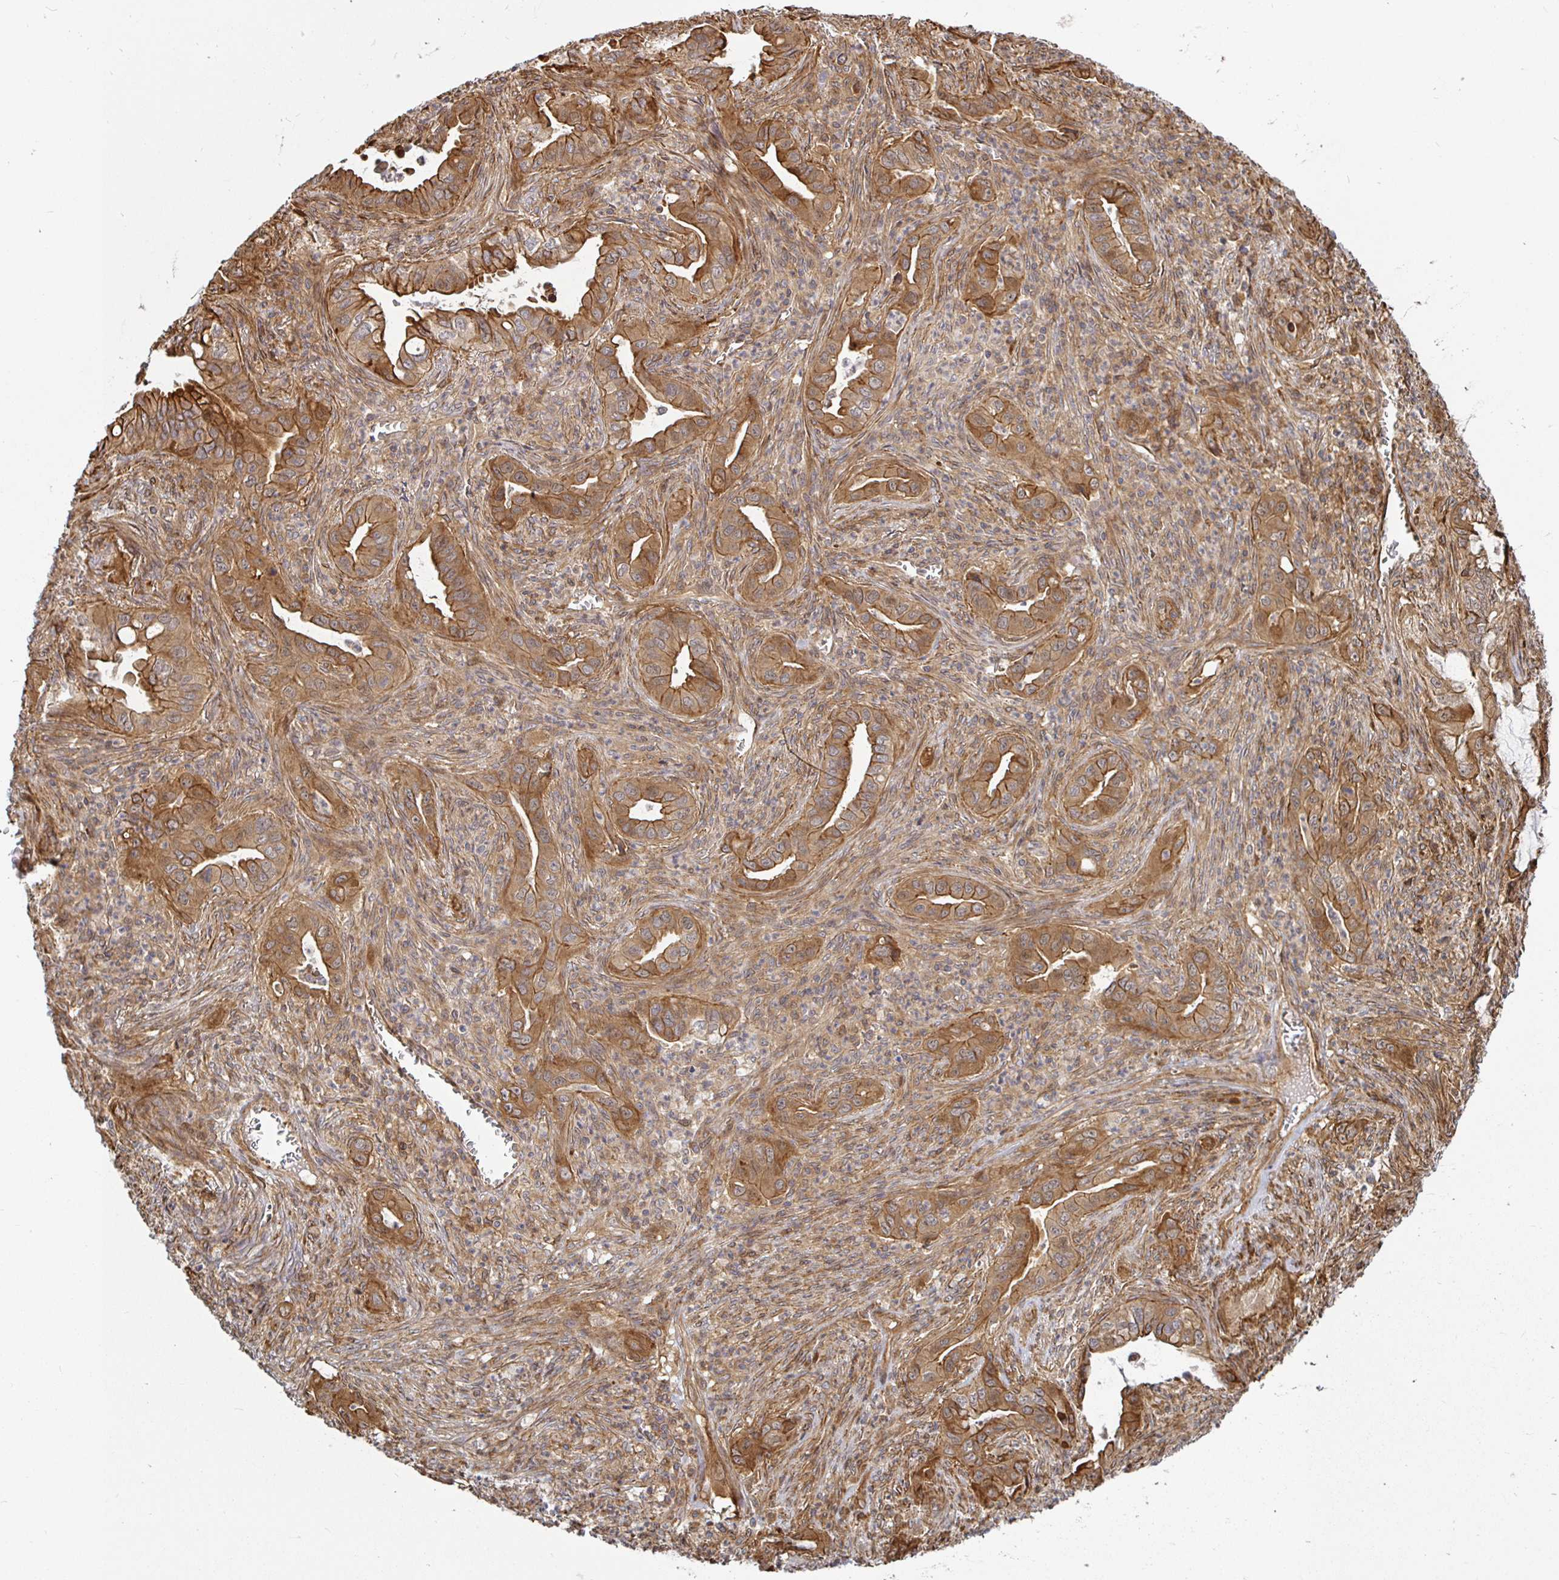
{"staining": {"intensity": "moderate", "quantity": ">75%", "location": "cytoplasmic/membranous"}, "tissue": "lung cancer", "cell_type": "Tumor cells", "image_type": "cancer", "snomed": [{"axis": "morphology", "description": "Adenocarcinoma, NOS"}, {"axis": "topography", "description": "Lung"}], "caption": "Adenocarcinoma (lung) tissue shows moderate cytoplasmic/membranous positivity in approximately >75% of tumor cells, visualized by immunohistochemistry.", "gene": "STRAP", "patient": {"sex": "male", "age": 65}}